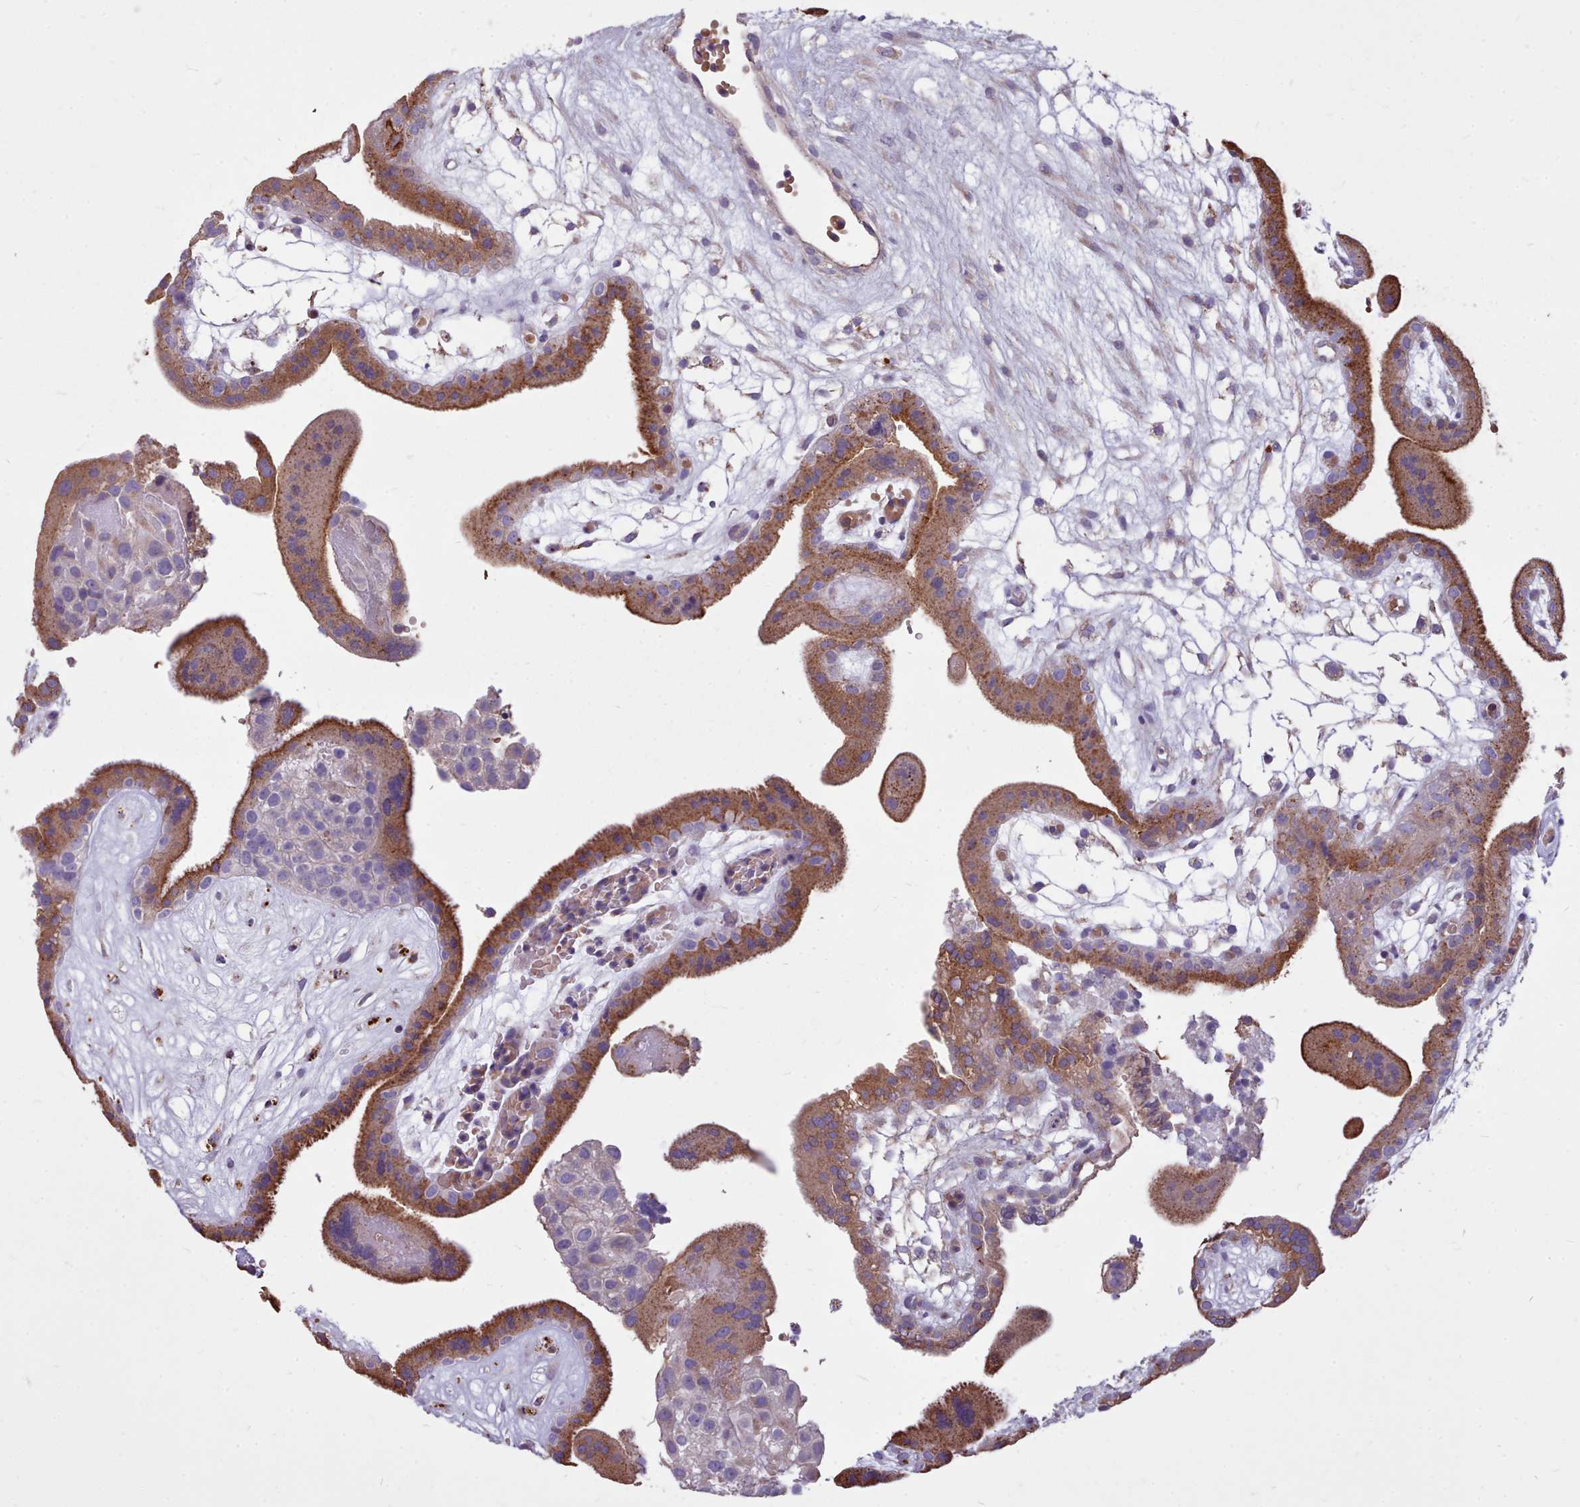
{"staining": {"intensity": "moderate", "quantity": "<25%", "location": "cytoplasmic/membranous"}, "tissue": "placenta", "cell_type": "Decidual cells", "image_type": "normal", "snomed": [{"axis": "morphology", "description": "Normal tissue, NOS"}, {"axis": "topography", "description": "Placenta"}], "caption": "Brown immunohistochemical staining in normal human placenta shows moderate cytoplasmic/membranous expression in approximately <25% of decidual cells.", "gene": "PACSIN3", "patient": {"sex": "female", "age": 18}}